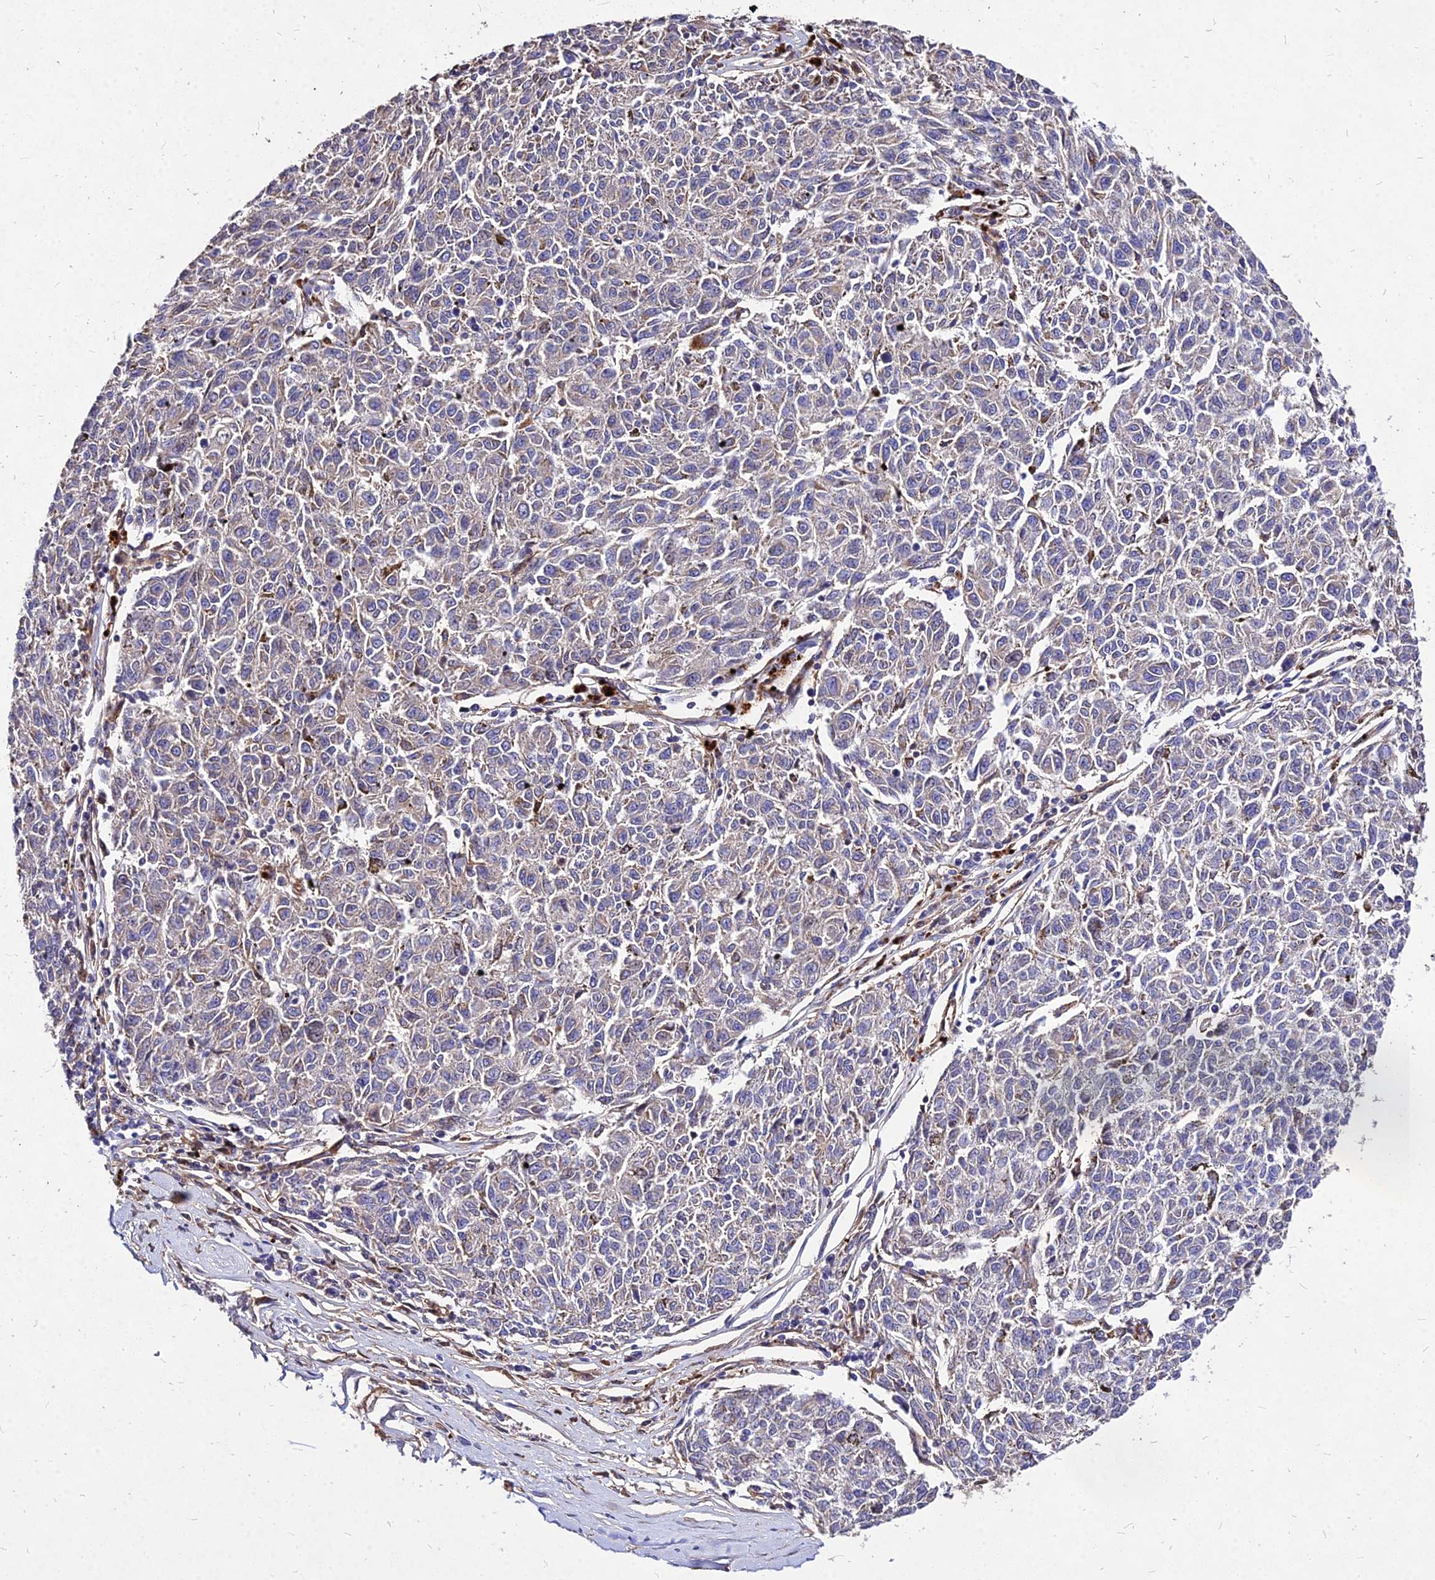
{"staining": {"intensity": "weak", "quantity": "<25%", "location": "cytoplasmic/membranous"}, "tissue": "melanoma", "cell_type": "Tumor cells", "image_type": "cancer", "snomed": [{"axis": "morphology", "description": "Malignant melanoma, NOS"}, {"axis": "topography", "description": "Skin"}], "caption": "The immunohistochemistry image has no significant expression in tumor cells of malignant melanoma tissue.", "gene": "EFCC1", "patient": {"sex": "female", "age": 72}}